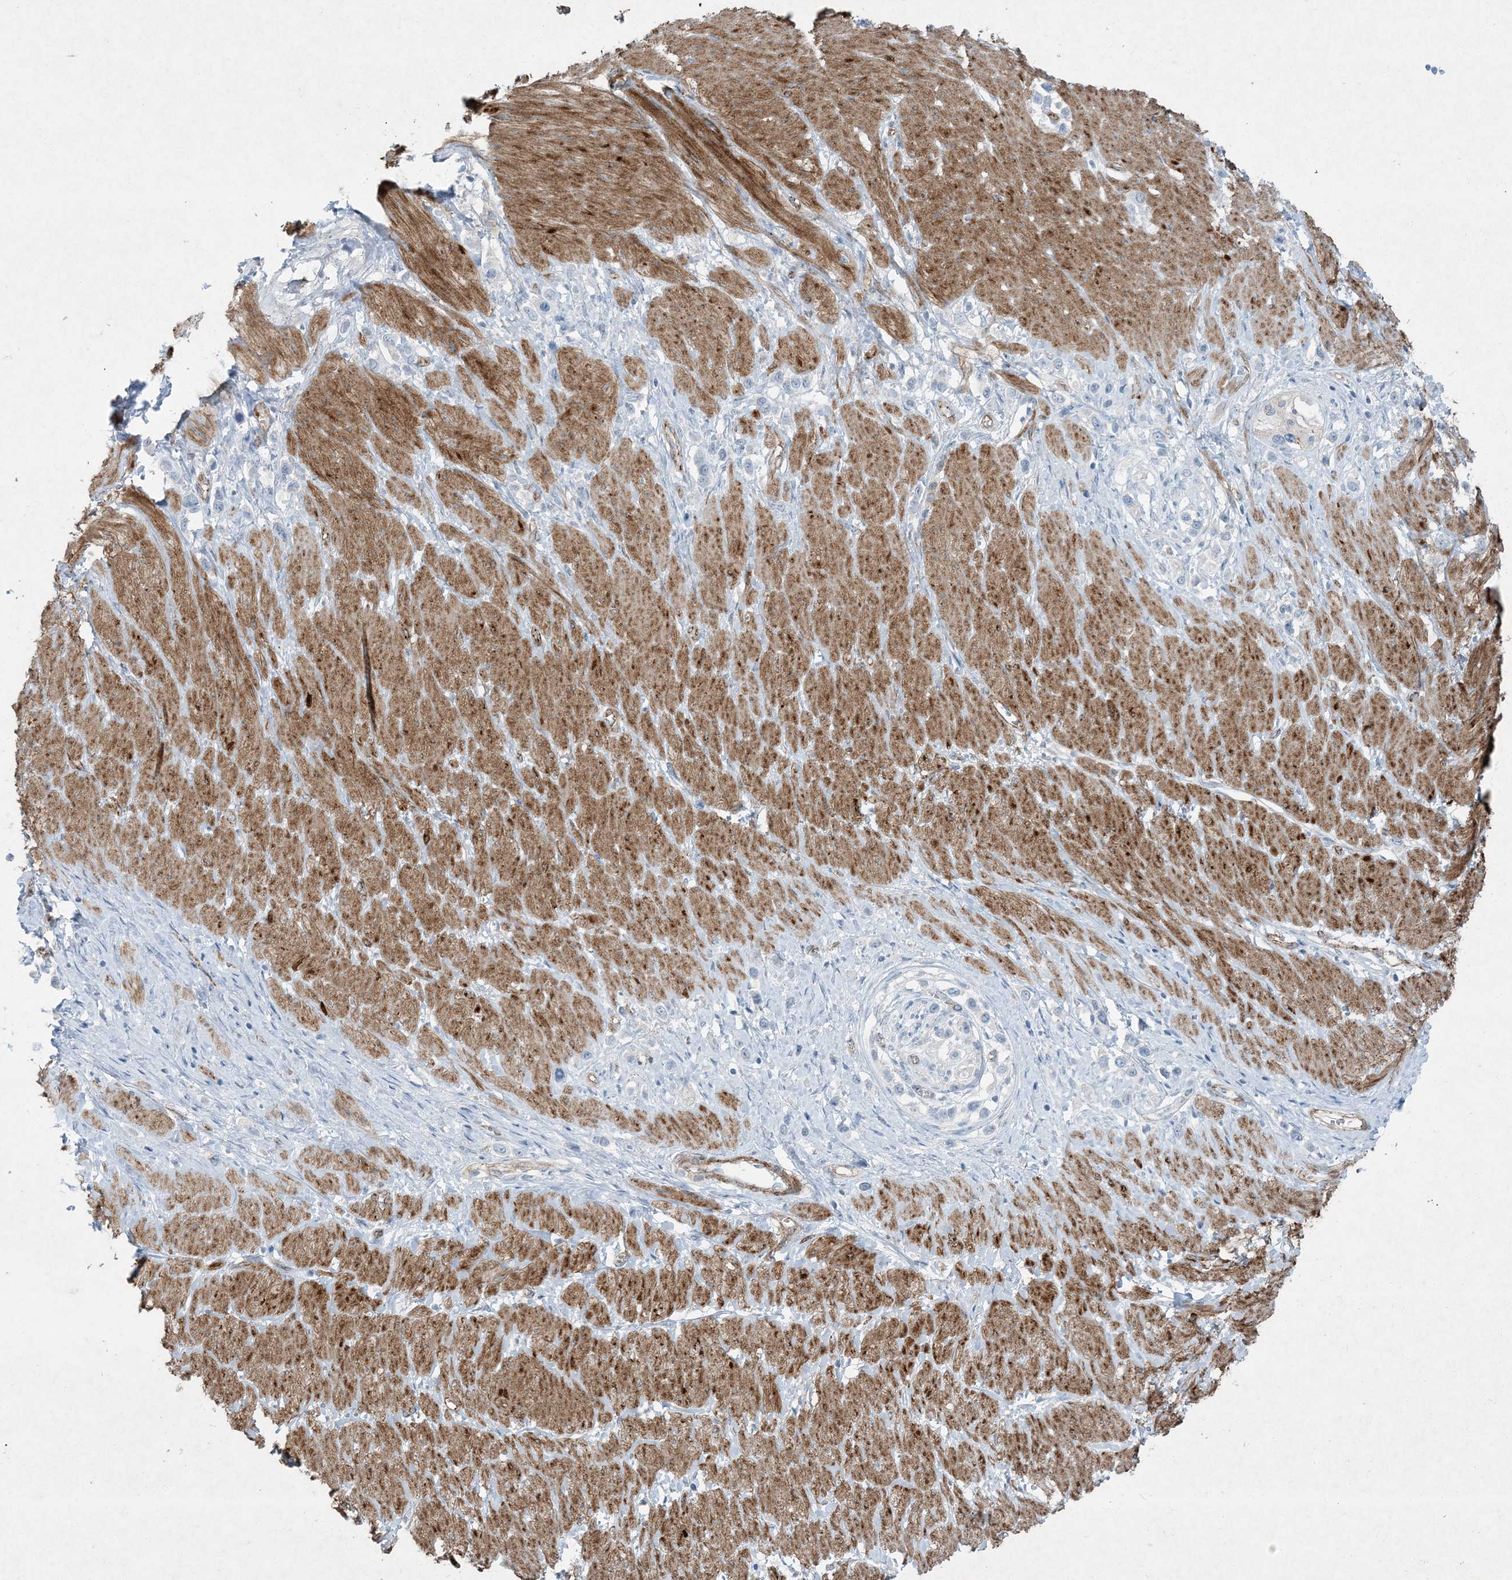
{"staining": {"intensity": "negative", "quantity": "none", "location": "none"}, "tissue": "stomach cancer", "cell_type": "Tumor cells", "image_type": "cancer", "snomed": [{"axis": "morphology", "description": "Normal tissue, NOS"}, {"axis": "morphology", "description": "Adenocarcinoma, NOS"}, {"axis": "topography", "description": "Stomach, upper"}, {"axis": "topography", "description": "Stomach"}], "caption": "This is an IHC photomicrograph of human stomach cancer. There is no positivity in tumor cells.", "gene": "PGM5", "patient": {"sex": "female", "age": 65}}